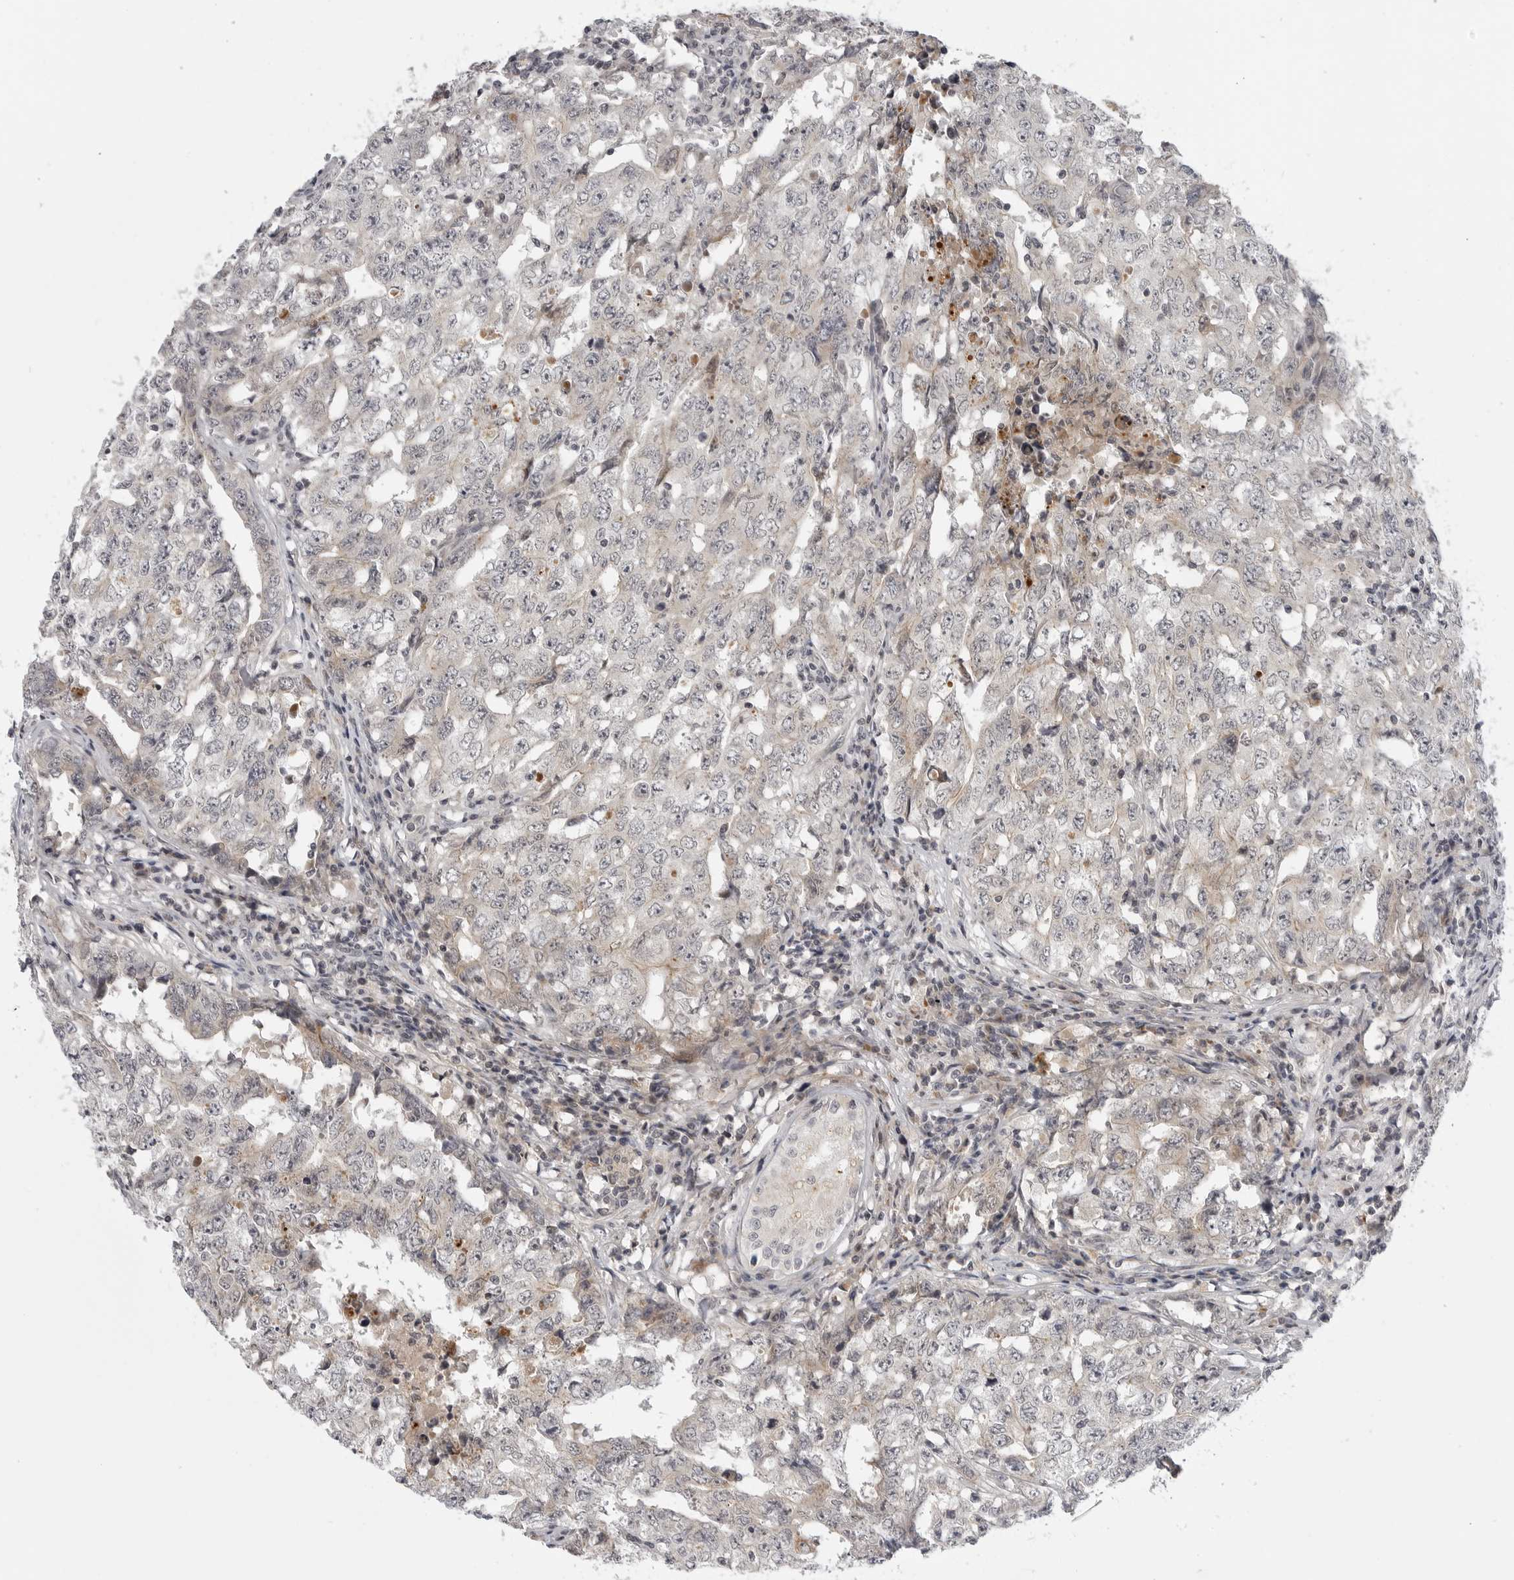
{"staining": {"intensity": "moderate", "quantity": "<25%", "location": "cytoplasmic/membranous"}, "tissue": "testis cancer", "cell_type": "Tumor cells", "image_type": "cancer", "snomed": [{"axis": "morphology", "description": "Carcinoma, Embryonal, NOS"}, {"axis": "topography", "description": "Testis"}], "caption": "Immunohistochemical staining of testis cancer displays low levels of moderate cytoplasmic/membranous protein staining in approximately <25% of tumor cells. Immunohistochemistry (ihc) stains the protein of interest in brown and the nuclei are stained blue.", "gene": "CD300LD", "patient": {"sex": "male", "age": 26}}